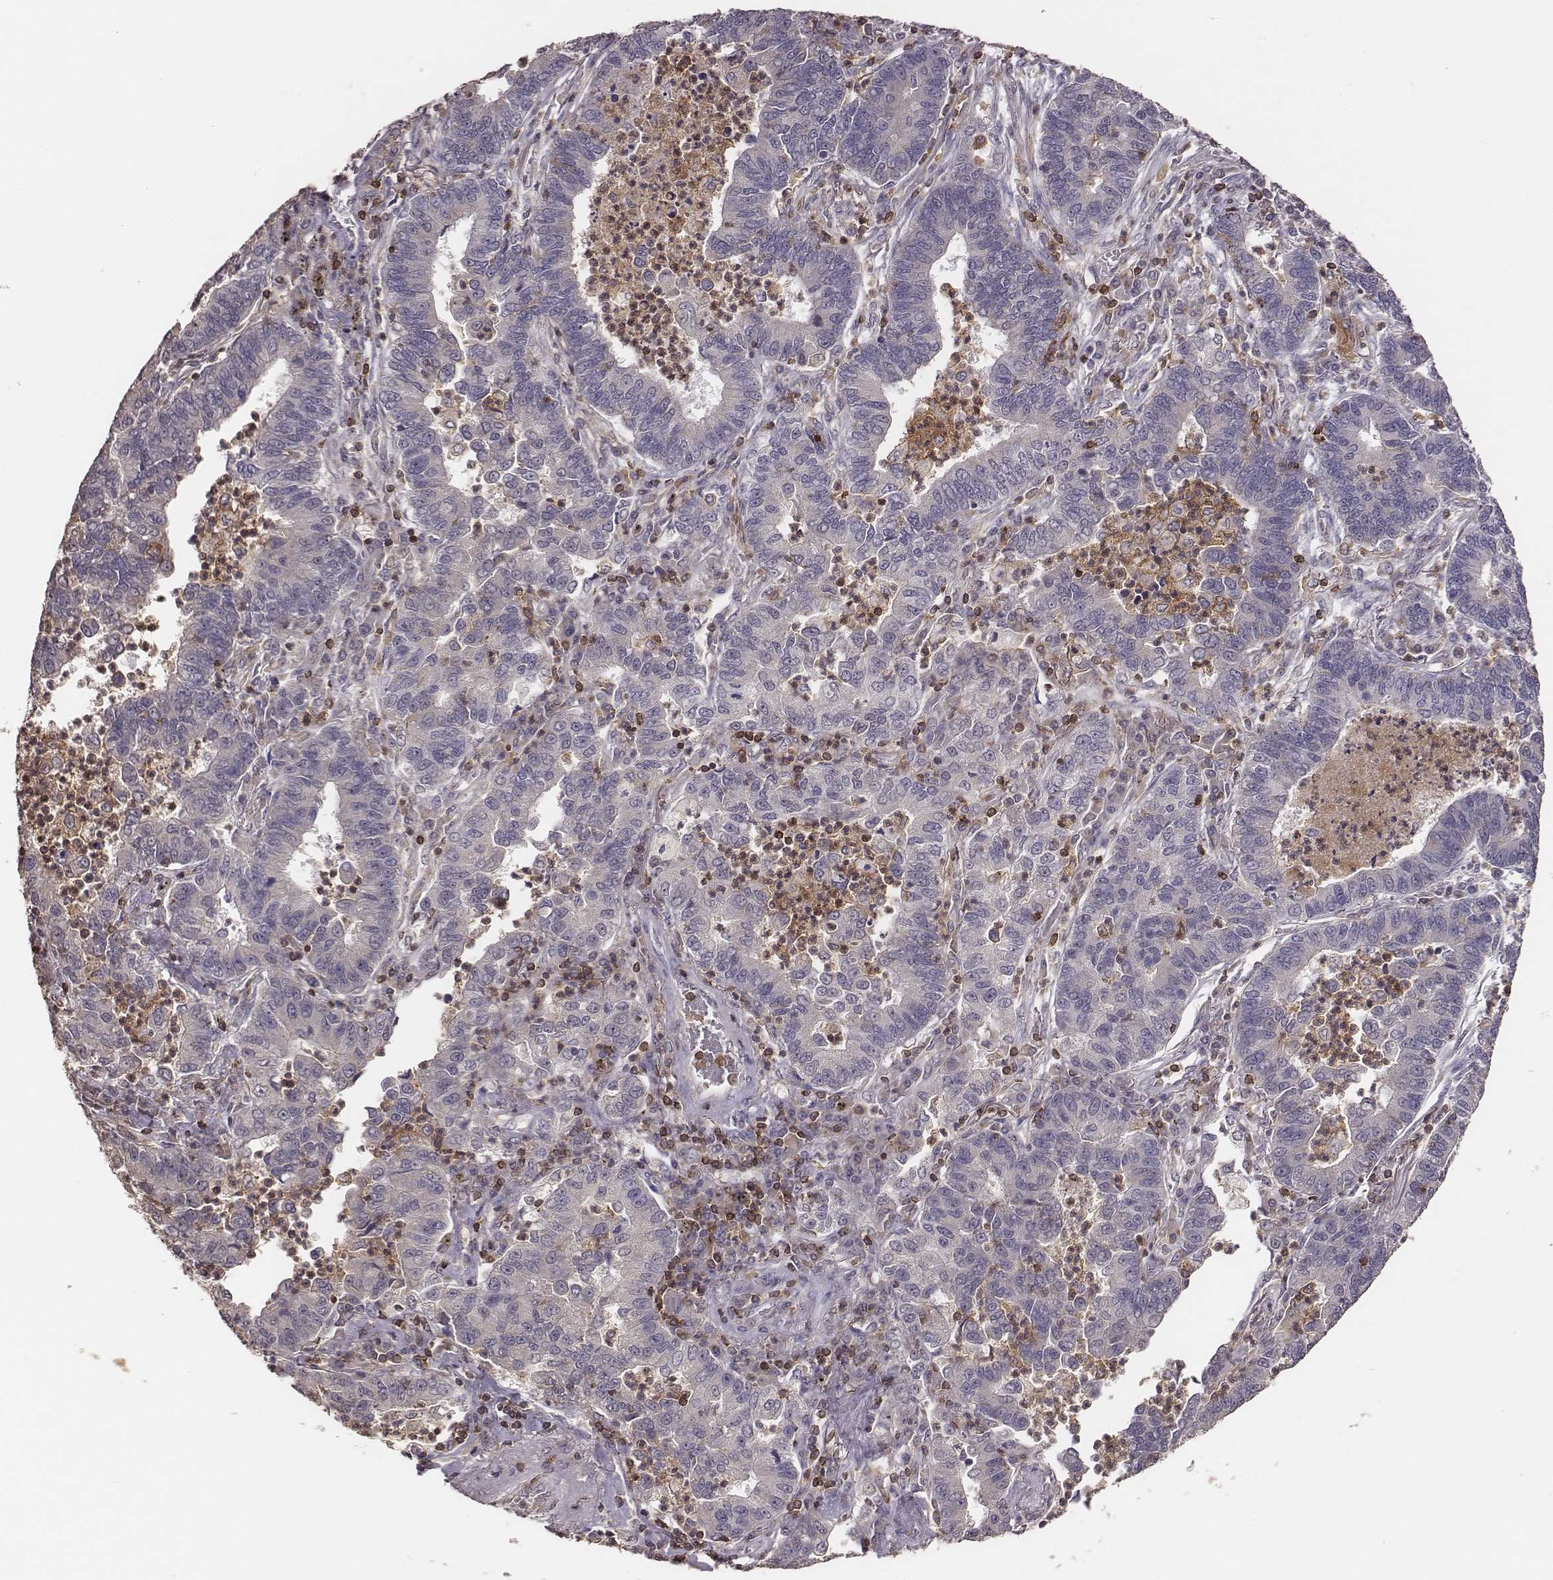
{"staining": {"intensity": "negative", "quantity": "none", "location": "none"}, "tissue": "lung cancer", "cell_type": "Tumor cells", "image_type": "cancer", "snomed": [{"axis": "morphology", "description": "Adenocarcinoma, NOS"}, {"axis": "topography", "description": "Lung"}], "caption": "Tumor cells show no significant protein expression in lung adenocarcinoma.", "gene": "PILRA", "patient": {"sex": "female", "age": 57}}